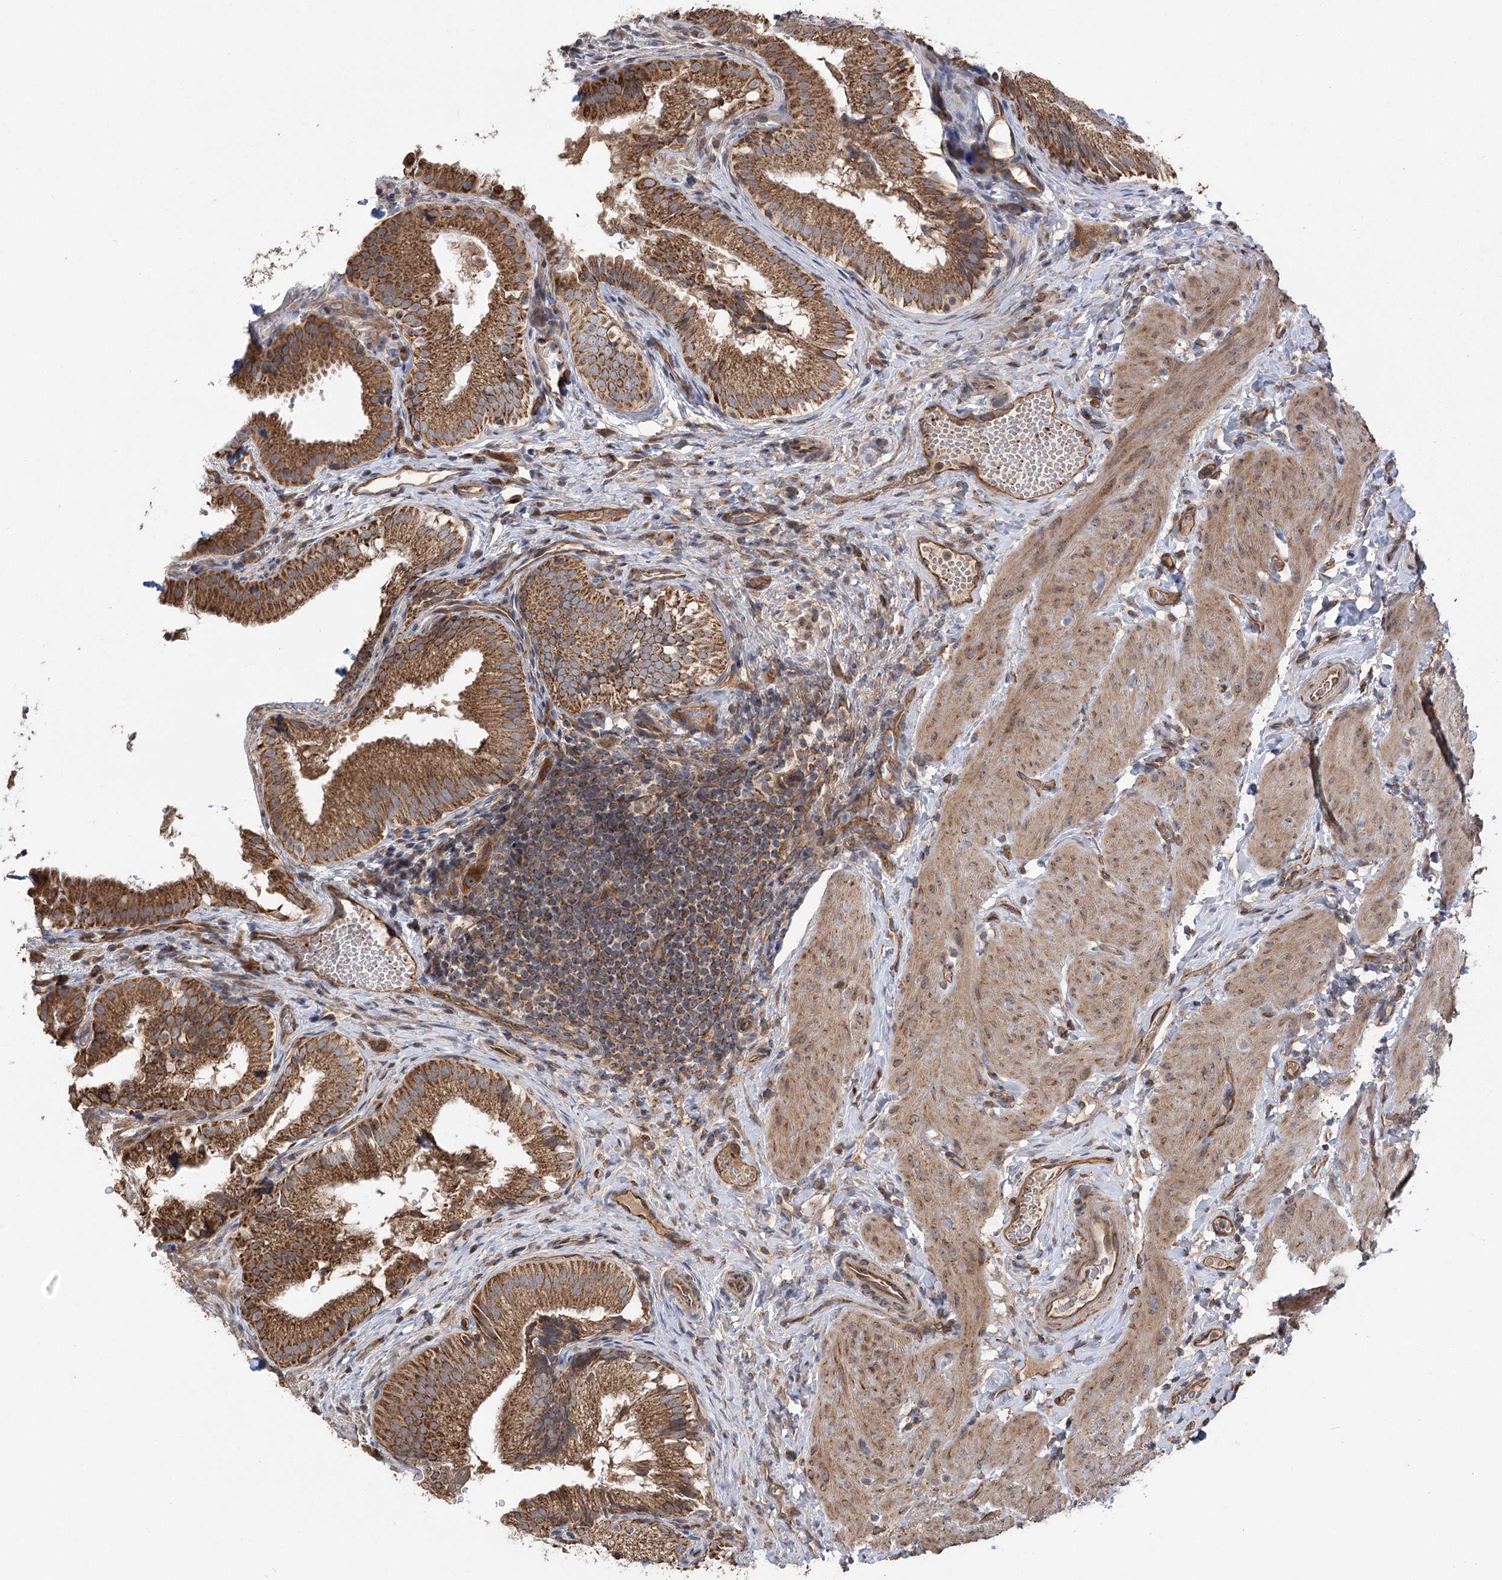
{"staining": {"intensity": "strong", "quantity": ">75%", "location": "cytoplasmic/membranous"}, "tissue": "gallbladder", "cell_type": "Glandular cells", "image_type": "normal", "snomed": [{"axis": "morphology", "description": "Normal tissue, NOS"}, {"axis": "topography", "description": "Gallbladder"}], "caption": "Immunohistochemistry micrograph of normal gallbladder stained for a protein (brown), which shows high levels of strong cytoplasmic/membranous staining in approximately >75% of glandular cells.", "gene": "RWDD4", "patient": {"sex": "female", "age": 30}}